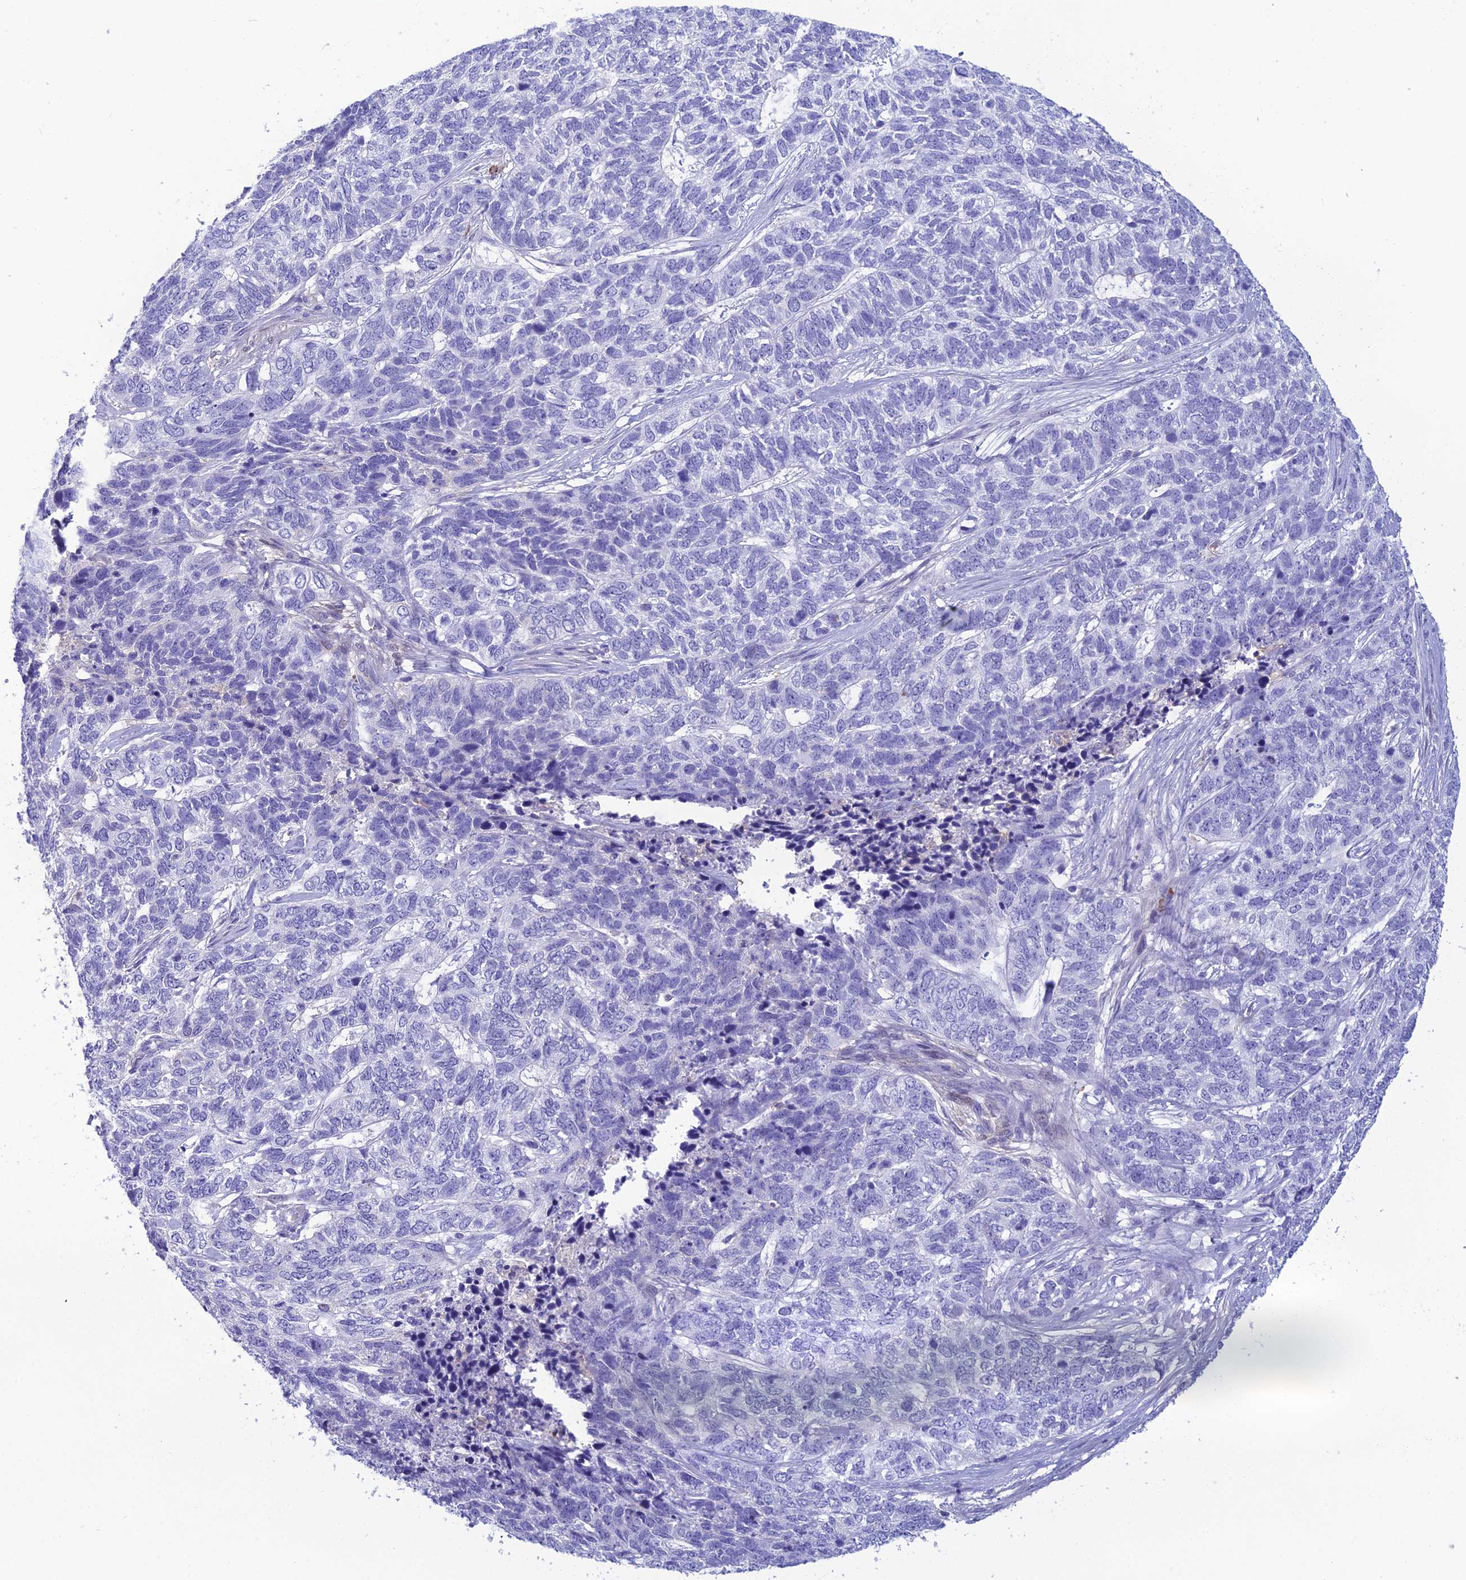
{"staining": {"intensity": "negative", "quantity": "none", "location": "none"}, "tissue": "skin cancer", "cell_type": "Tumor cells", "image_type": "cancer", "snomed": [{"axis": "morphology", "description": "Basal cell carcinoma"}, {"axis": "topography", "description": "Skin"}], "caption": "A photomicrograph of human basal cell carcinoma (skin) is negative for staining in tumor cells.", "gene": "CRB2", "patient": {"sex": "female", "age": 65}}